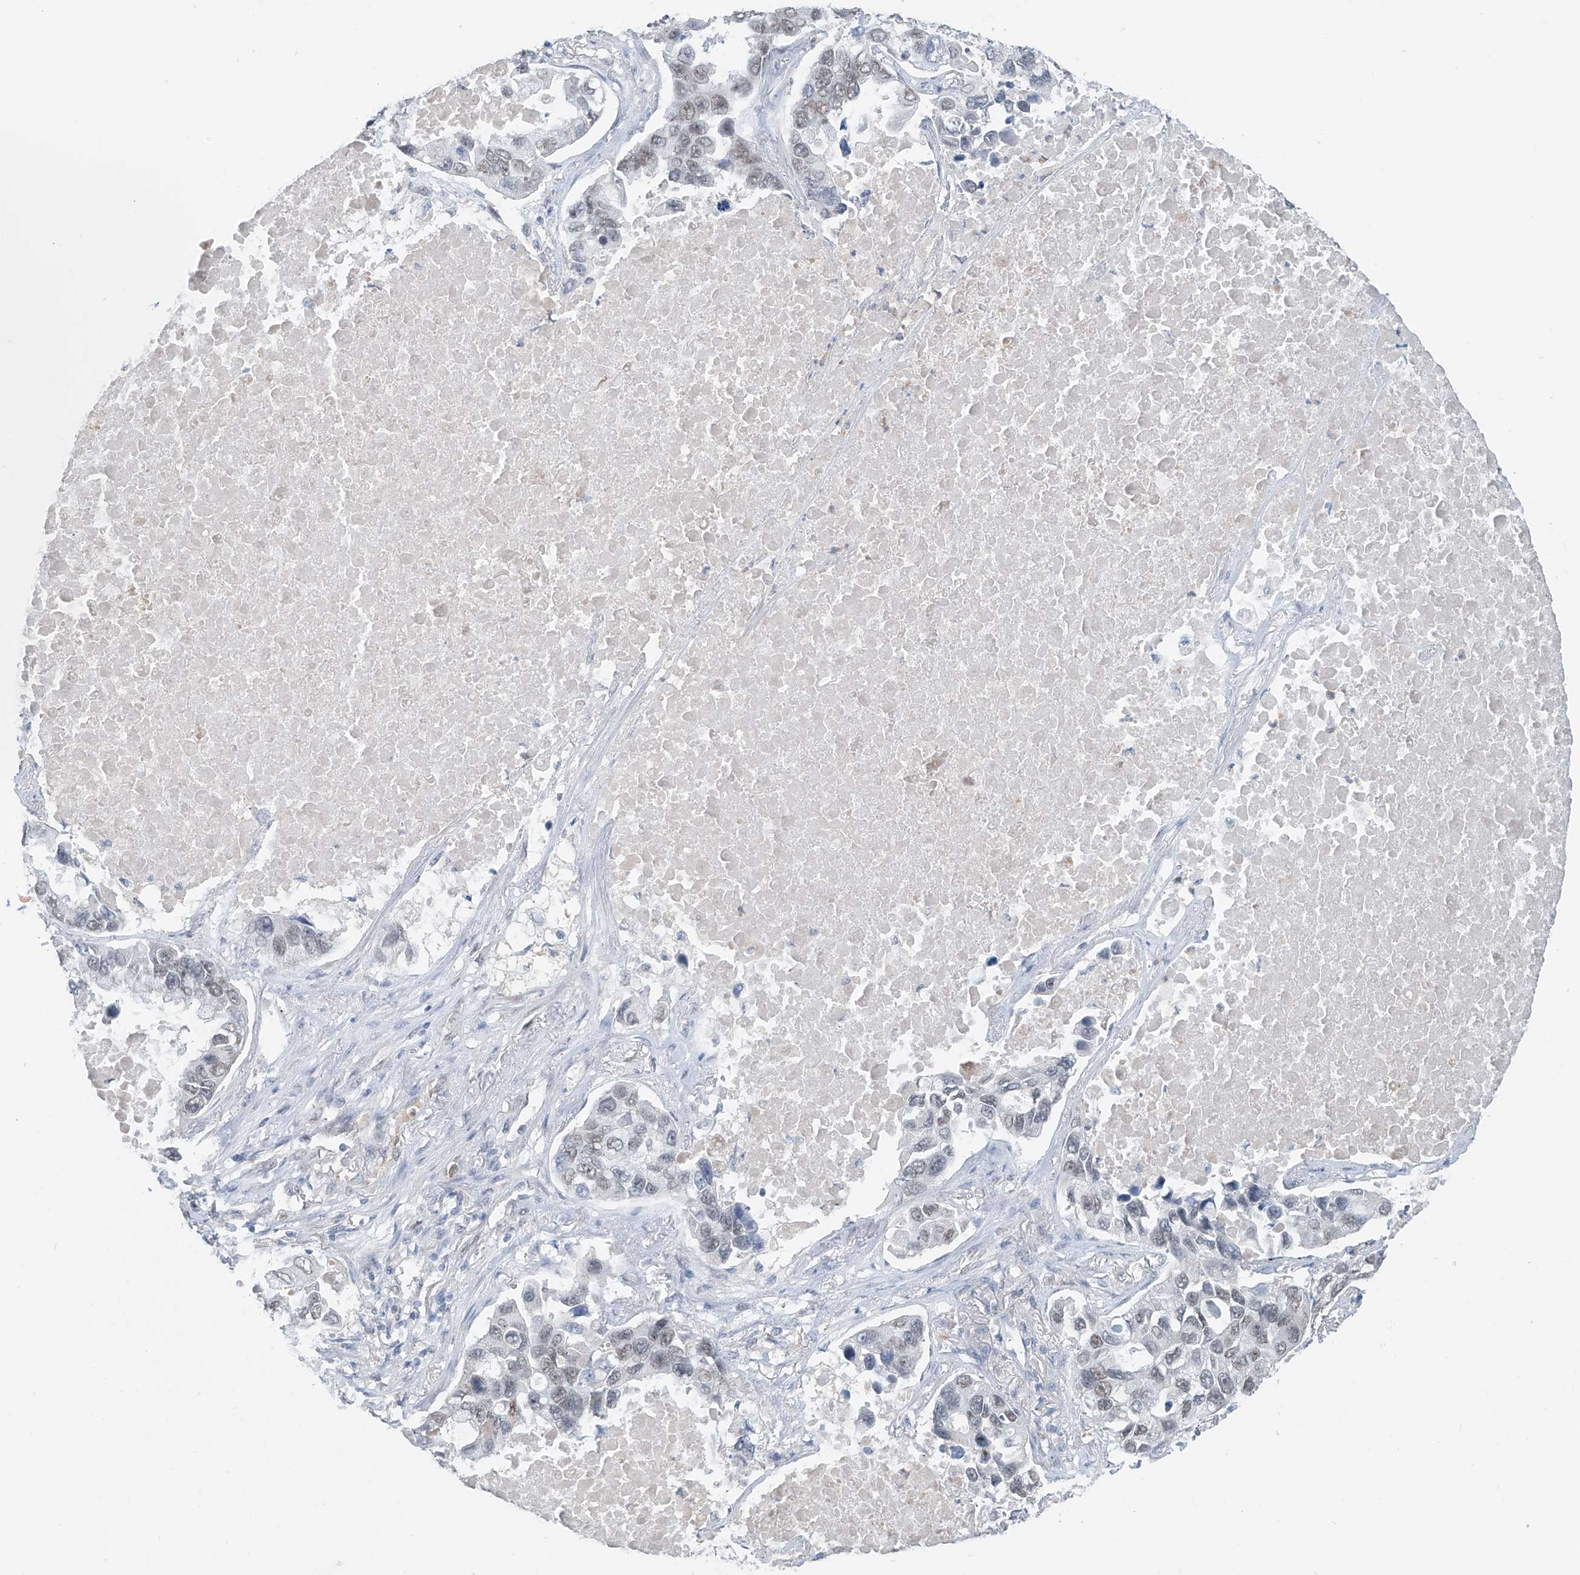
{"staining": {"intensity": "weak", "quantity": ">75%", "location": "nuclear"}, "tissue": "lung cancer", "cell_type": "Tumor cells", "image_type": "cancer", "snomed": [{"axis": "morphology", "description": "Adenocarcinoma, NOS"}, {"axis": "topography", "description": "Lung"}], "caption": "Lung cancer was stained to show a protein in brown. There is low levels of weak nuclear expression in about >75% of tumor cells.", "gene": "MCM9", "patient": {"sex": "male", "age": 64}}